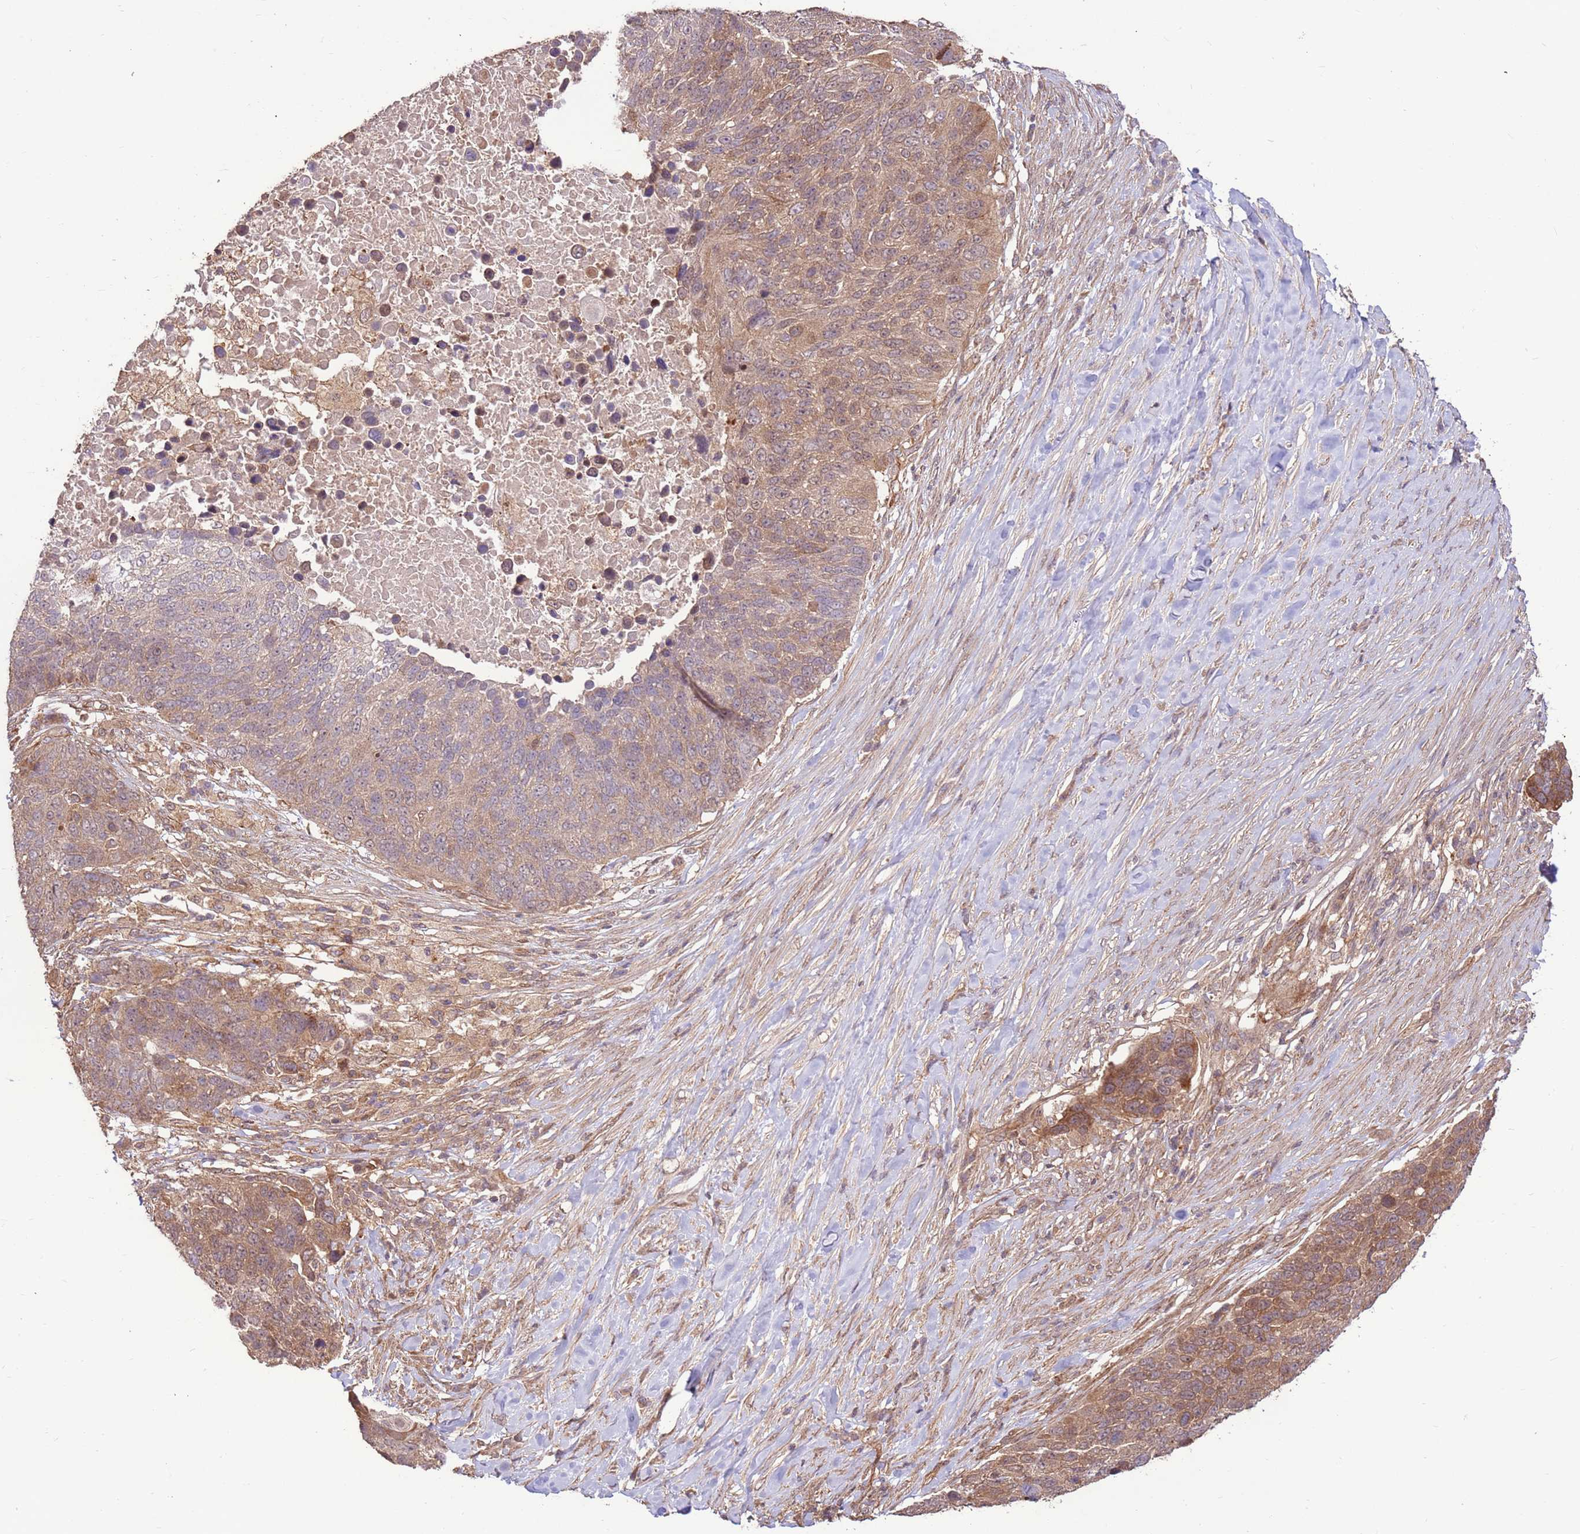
{"staining": {"intensity": "moderate", "quantity": "25%-75%", "location": "cytoplasmic/membranous"}, "tissue": "lung cancer", "cell_type": "Tumor cells", "image_type": "cancer", "snomed": [{"axis": "morphology", "description": "Normal tissue, NOS"}, {"axis": "morphology", "description": "Squamous cell carcinoma, NOS"}, {"axis": "topography", "description": "Lymph node"}, {"axis": "topography", "description": "Lung"}], "caption": "Protein staining shows moderate cytoplasmic/membranous positivity in about 25%-75% of tumor cells in squamous cell carcinoma (lung).", "gene": "CCDC112", "patient": {"sex": "male", "age": 66}}